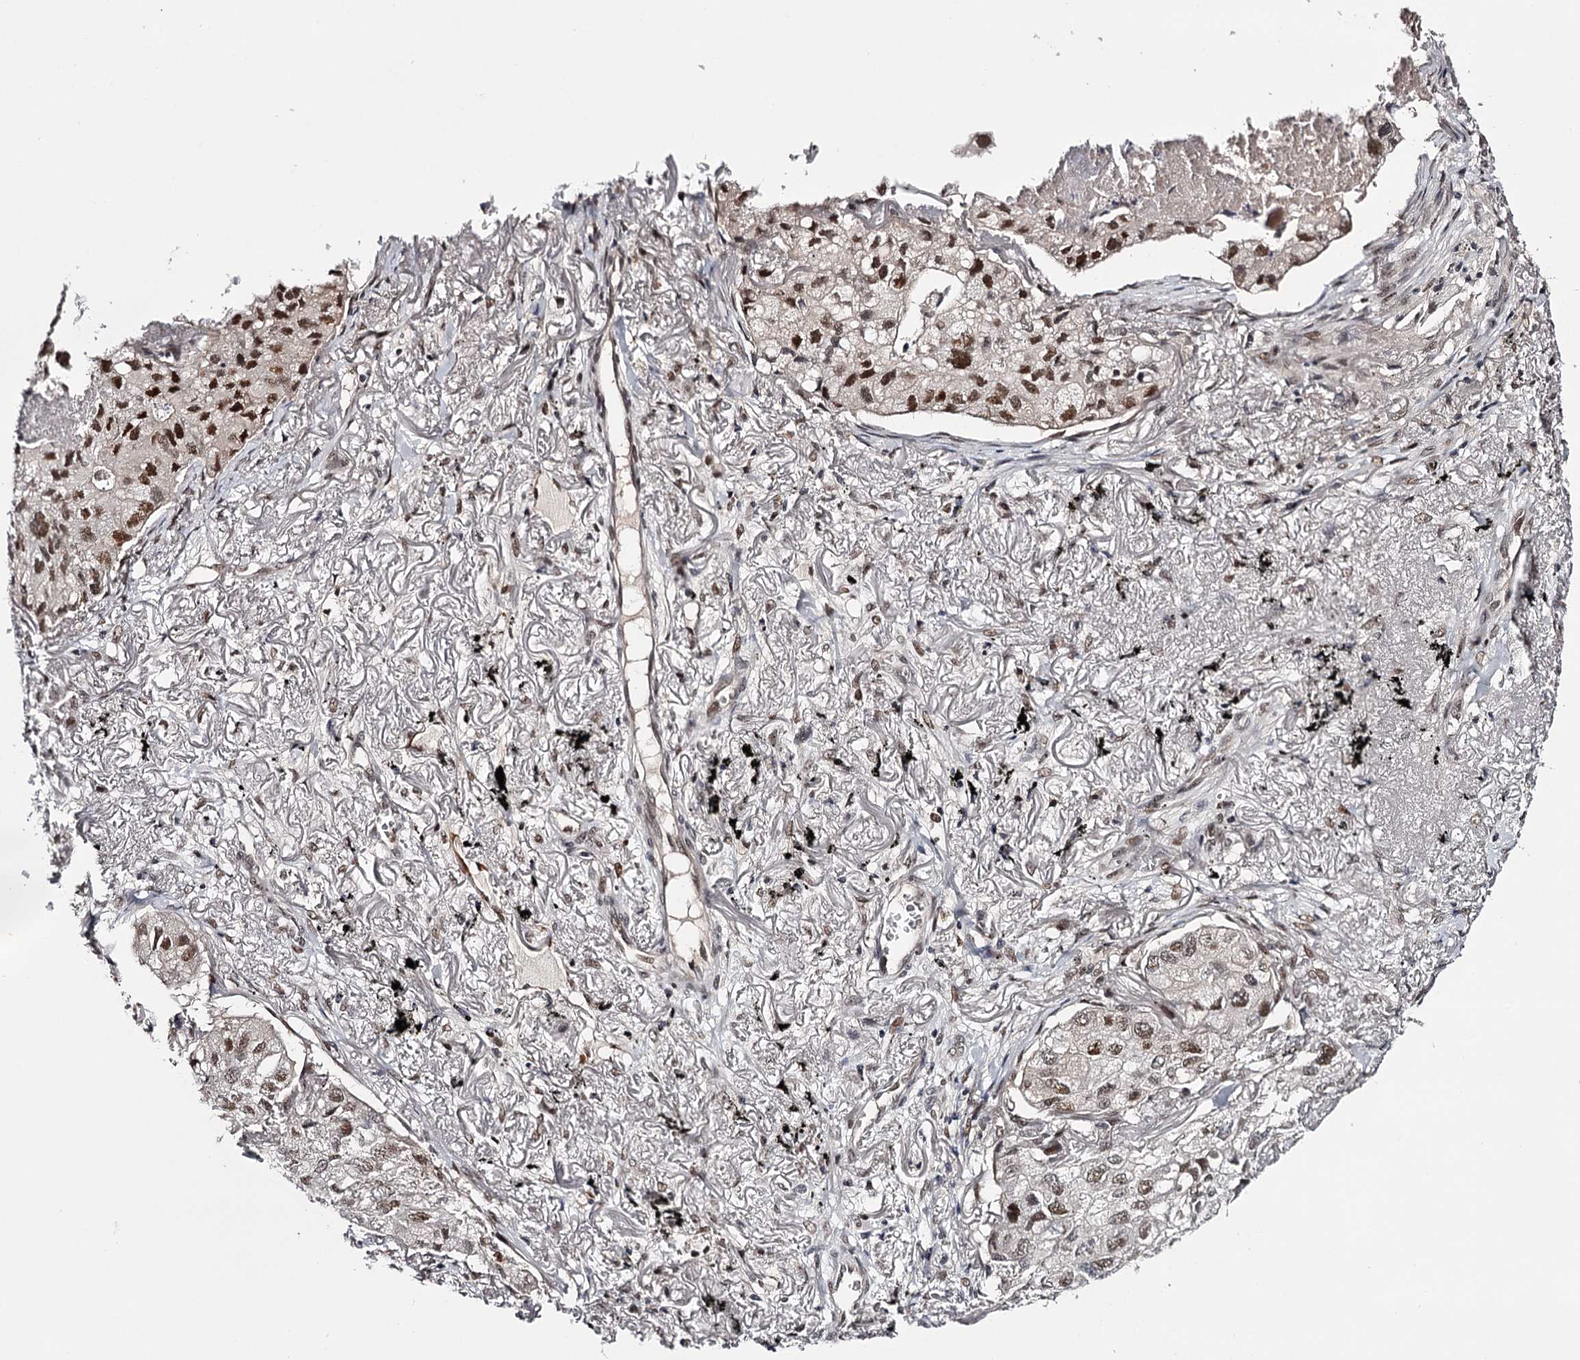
{"staining": {"intensity": "moderate", "quantity": ">75%", "location": "nuclear"}, "tissue": "lung cancer", "cell_type": "Tumor cells", "image_type": "cancer", "snomed": [{"axis": "morphology", "description": "Adenocarcinoma, NOS"}, {"axis": "topography", "description": "Lung"}], "caption": "Lung adenocarcinoma tissue exhibits moderate nuclear staining in about >75% of tumor cells, visualized by immunohistochemistry. Nuclei are stained in blue.", "gene": "TTC33", "patient": {"sex": "male", "age": 65}}